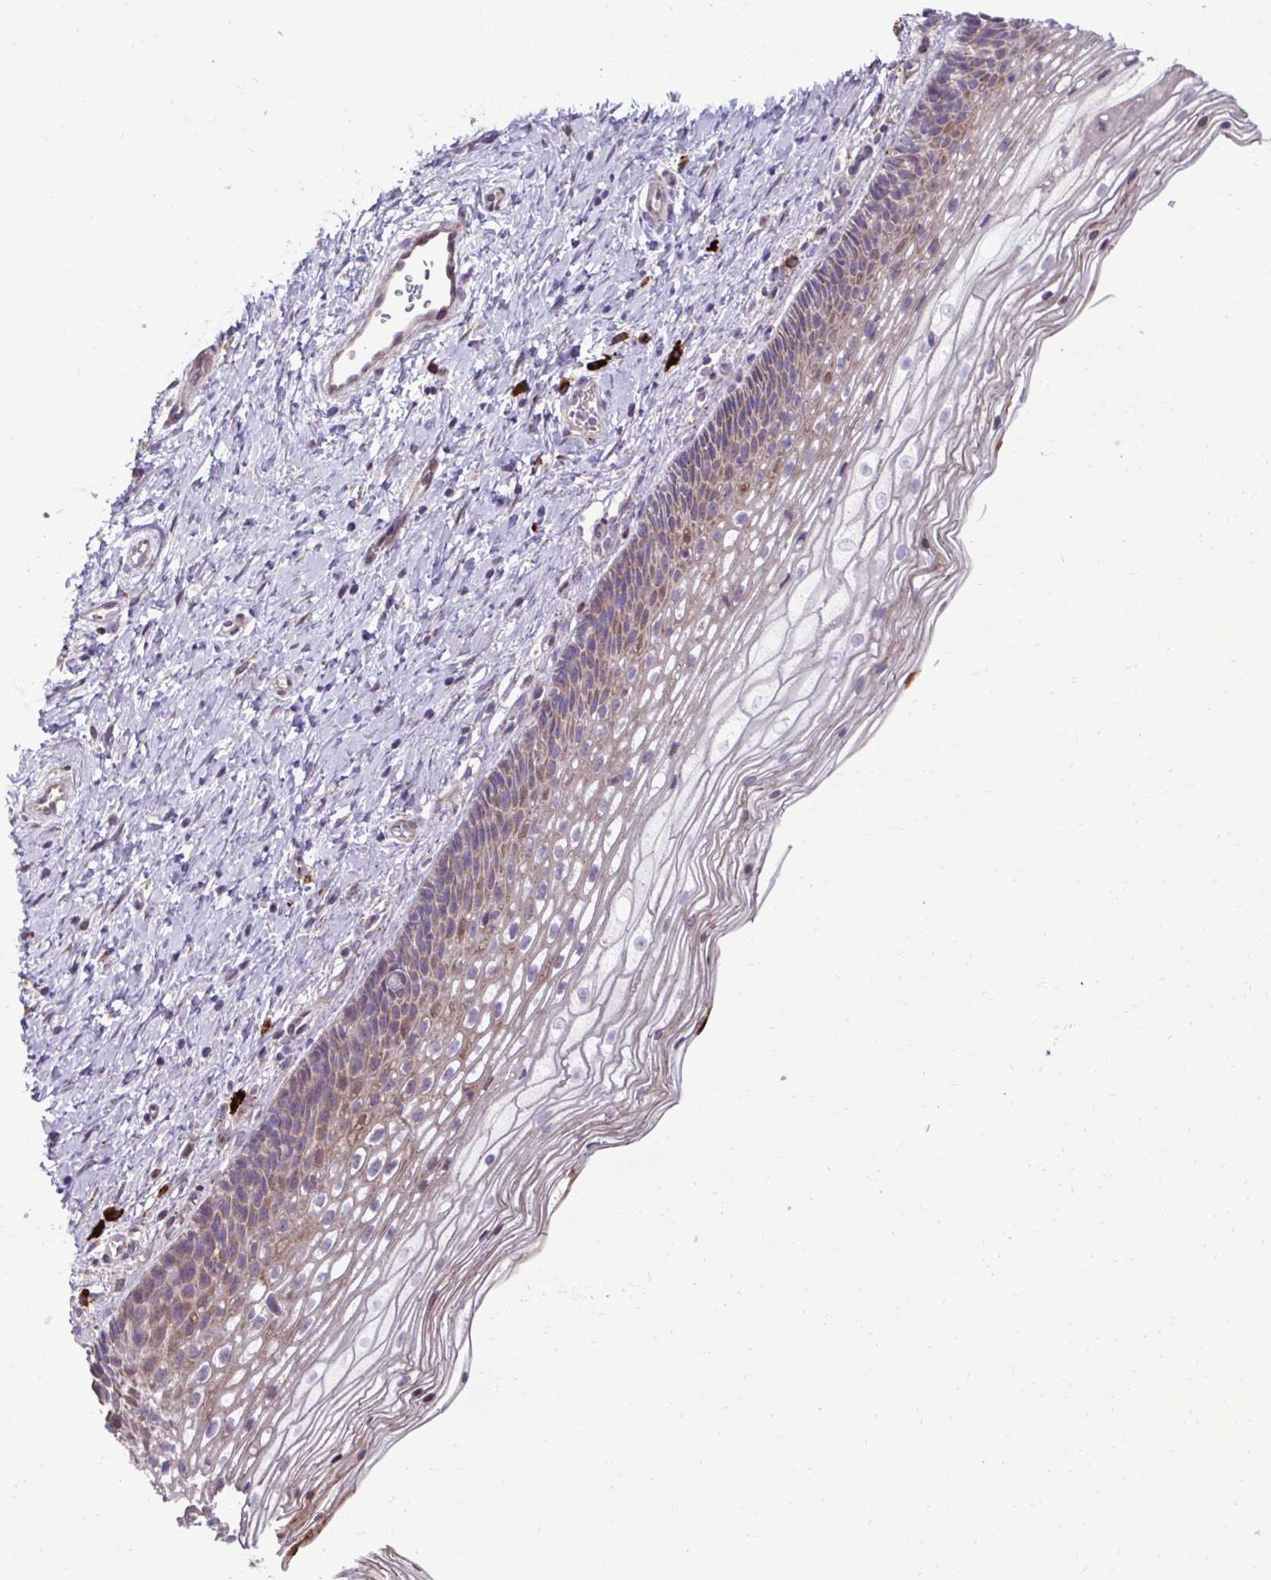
{"staining": {"intensity": "moderate", "quantity": "25%-75%", "location": "cytoplasmic/membranous"}, "tissue": "cervix", "cell_type": "Glandular cells", "image_type": "normal", "snomed": [{"axis": "morphology", "description": "Normal tissue, NOS"}, {"axis": "topography", "description": "Cervix"}], "caption": "The photomicrograph exhibits immunohistochemical staining of normal cervix. There is moderate cytoplasmic/membranous expression is seen in approximately 25%-75% of glandular cells.", "gene": "LIMS1", "patient": {"sex": "female", "age": 34}}